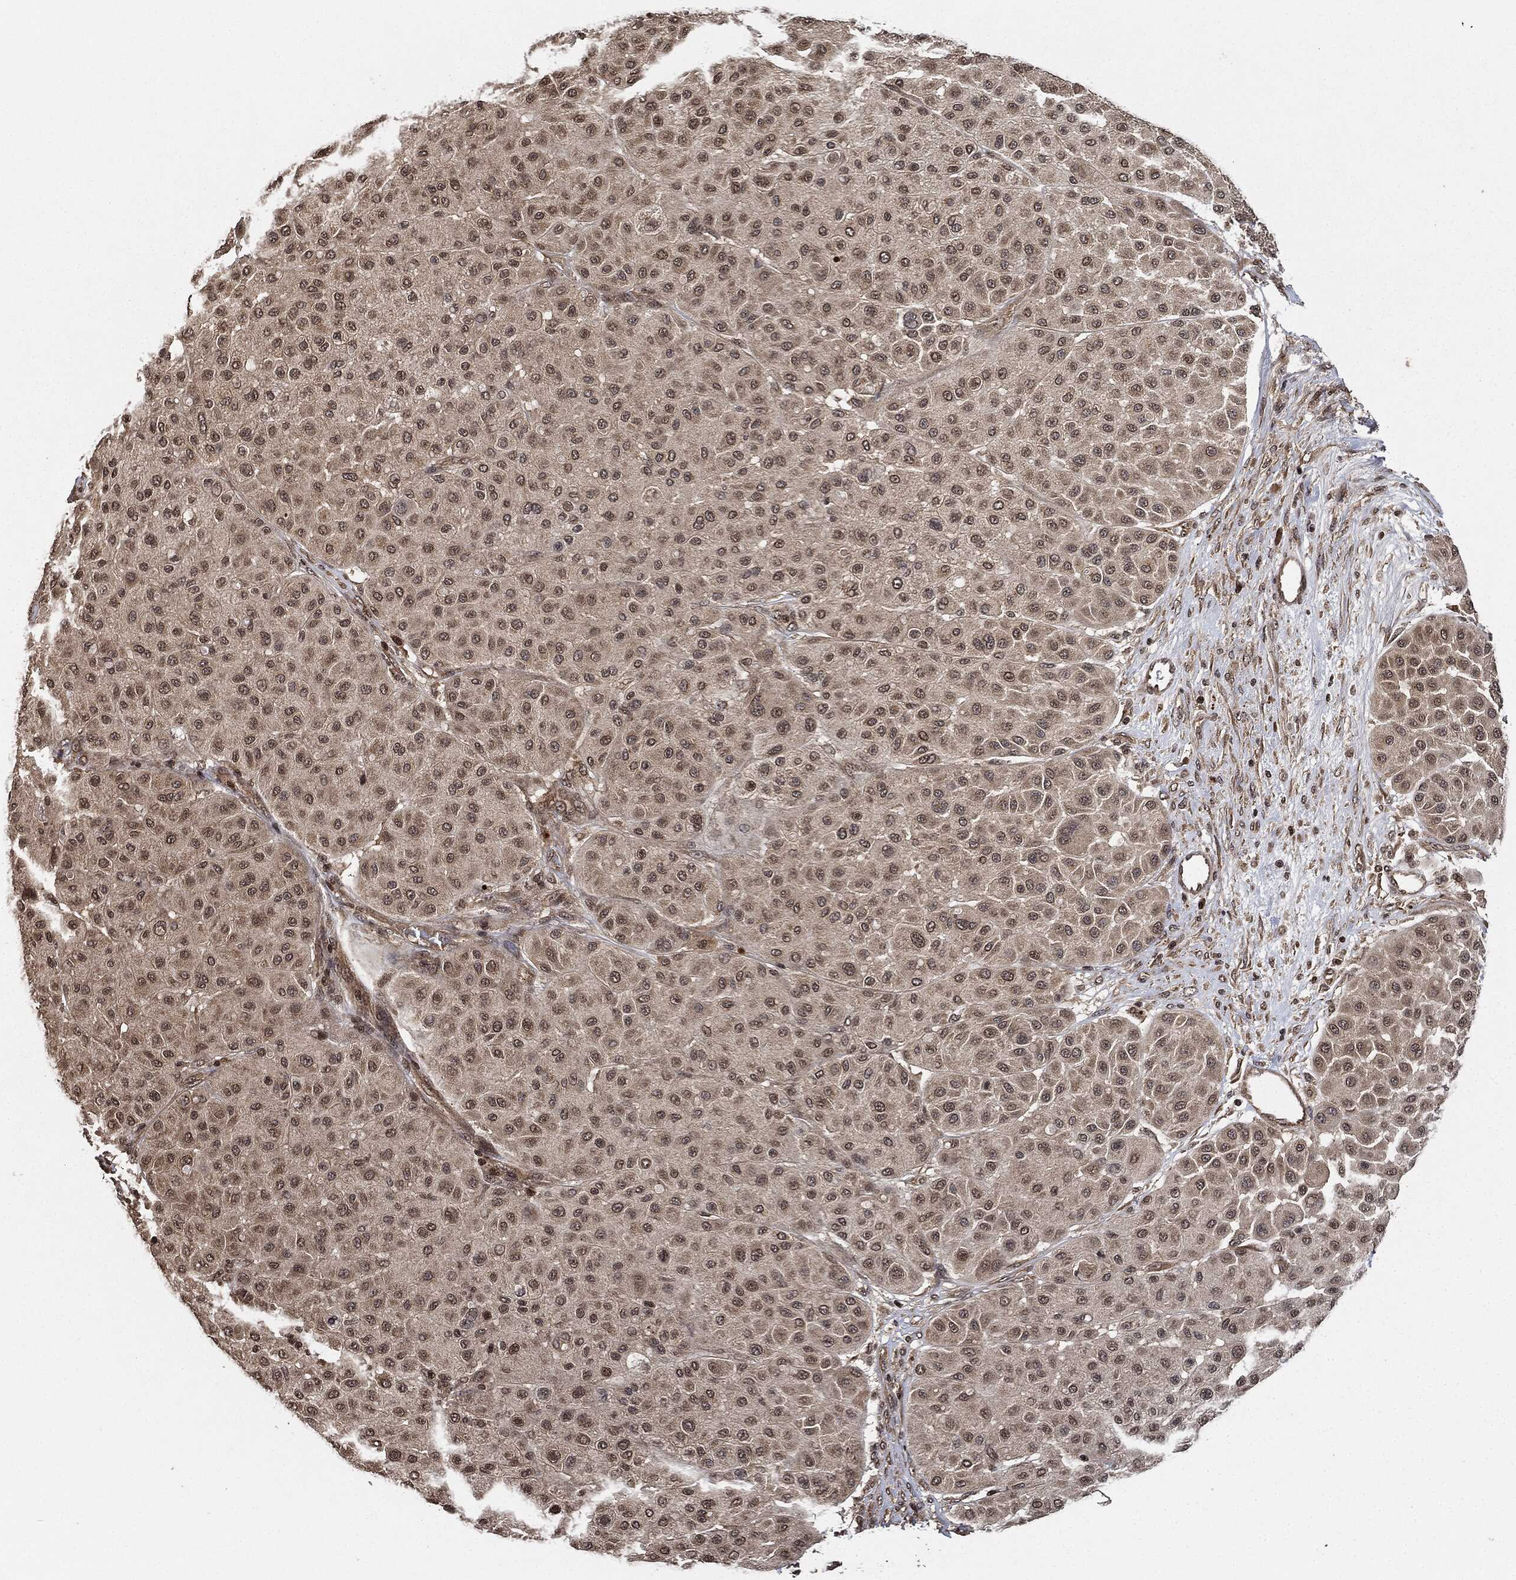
{"staining": {"intensity": "moderate", "quantity": "<25%", "location": "cytoplasmic/membranous,nuclear"}, "tissue": "melanoma", "cell_type": "Tumor cells", "image_type": "cancer", "snomed": [{"axis": "morphology", "description": "Malignant melanoma, Metastatic site"}, {"axis": "topography", "description": "Smooth muscle"}], "caption": "Immunohistochemistry (IHC) image of human malignant melanoma (metastatic site) stained for a protein (brown), which exhibits low levels of moderate cytoplasmic/membranous and nuclear staining in approximately <25% of tumor cells.", "gene": "PDK1", "patient": {"sex": "male", "age": 41}}